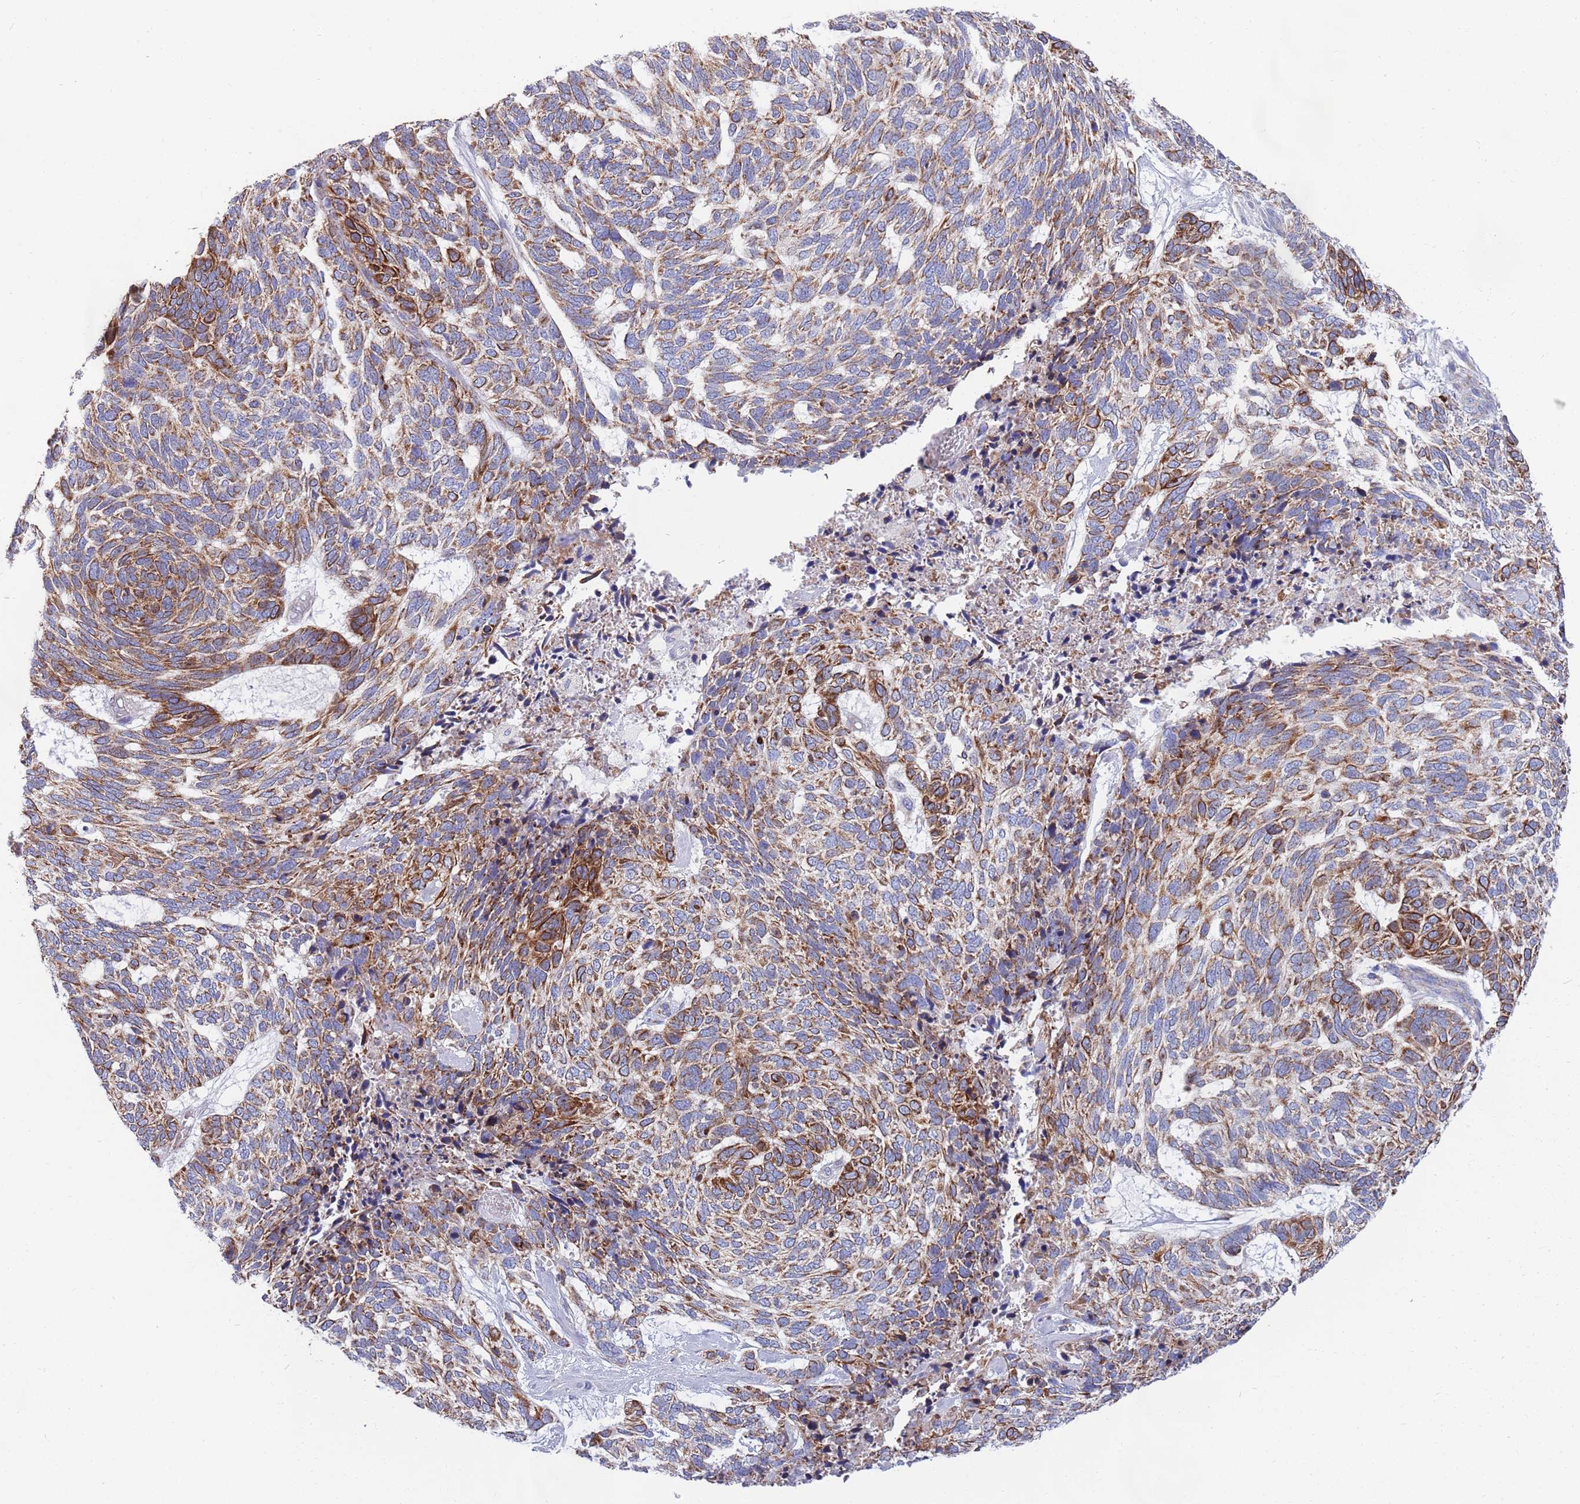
{"staining": {"intensity": "moderate", "quantity": ">75%", "location": "cytoplasmic/membranous"}, "tissue": "skin cancer", "cell_type": "Tumor cells", "image_type": "cancer", "snomed": [{"axis": "morphology", "description": "Basal cell carcinoma"}, {"axis": "topography", "description": "Skin"}], "caption": "Human skin basal cell carcinoma stained for a protein (brown) demonstrates moderate cytoplasmic/membranous positive positivity in about >75% of tumor cells.", "gene": "EMC8", "patient": {"sex": "female", "age": 65}}